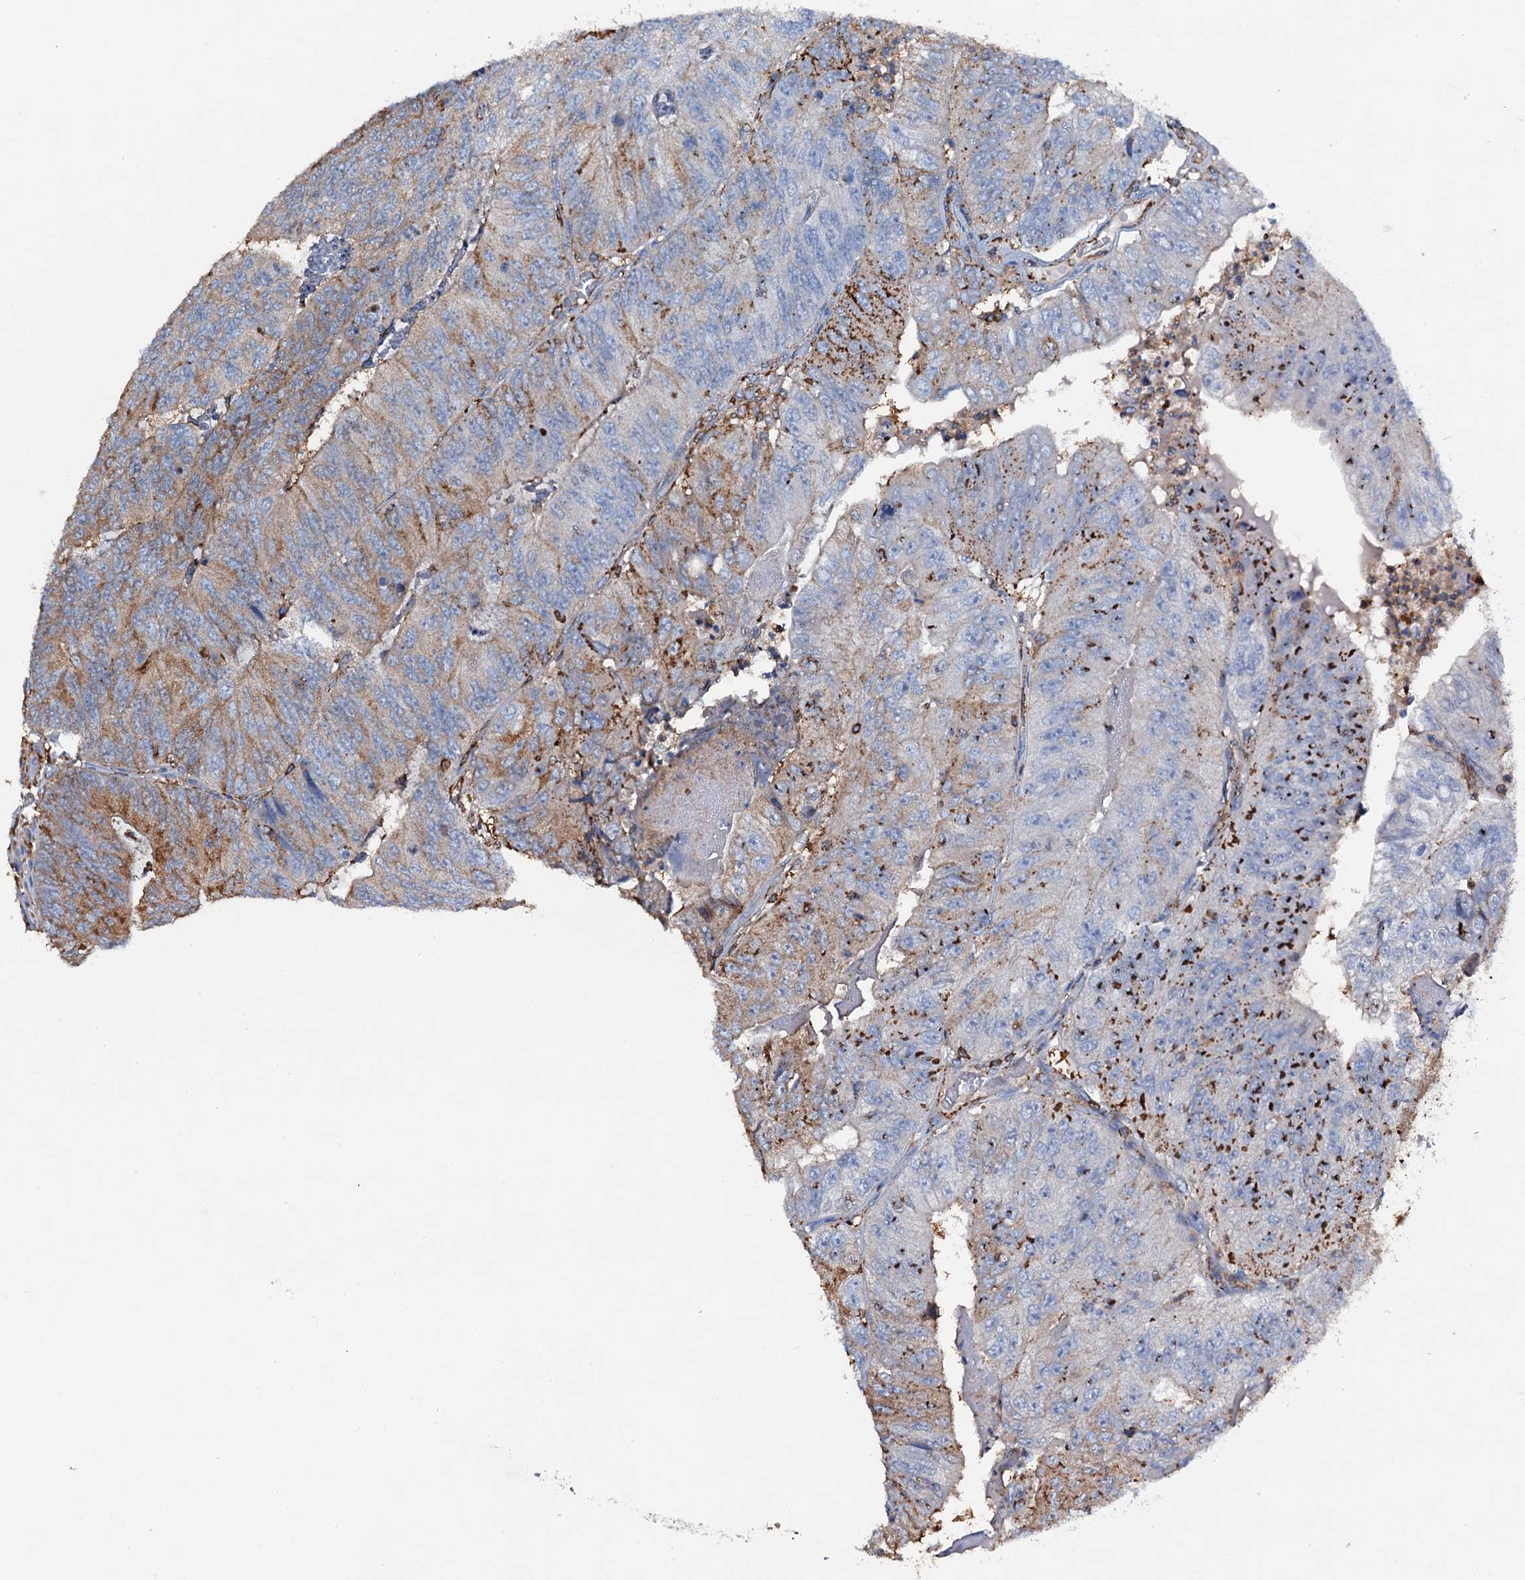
{"staining": {"intensity": "moderate", "quantity": "<25%", "location": "cytoplasmic/membranous"}, "tissue": "colorectal cancer", "cell_type": "Tumor cells", "image_type": "cancer", "snomed": [{"axis": "morphology", "description": "Adenocarcinoma, NOS"}, {"axis": "topography", "description": "Colon"}], "caption": "Immunohistochemical staining of adenocarcinoma (colorectal) demonstrates low levels of moderate cytoplasmic/membranous positivity in approximately <25% of tumor cells.", "gene": "MS4A4E", "patient": {"sex": "female", "age": 67}}